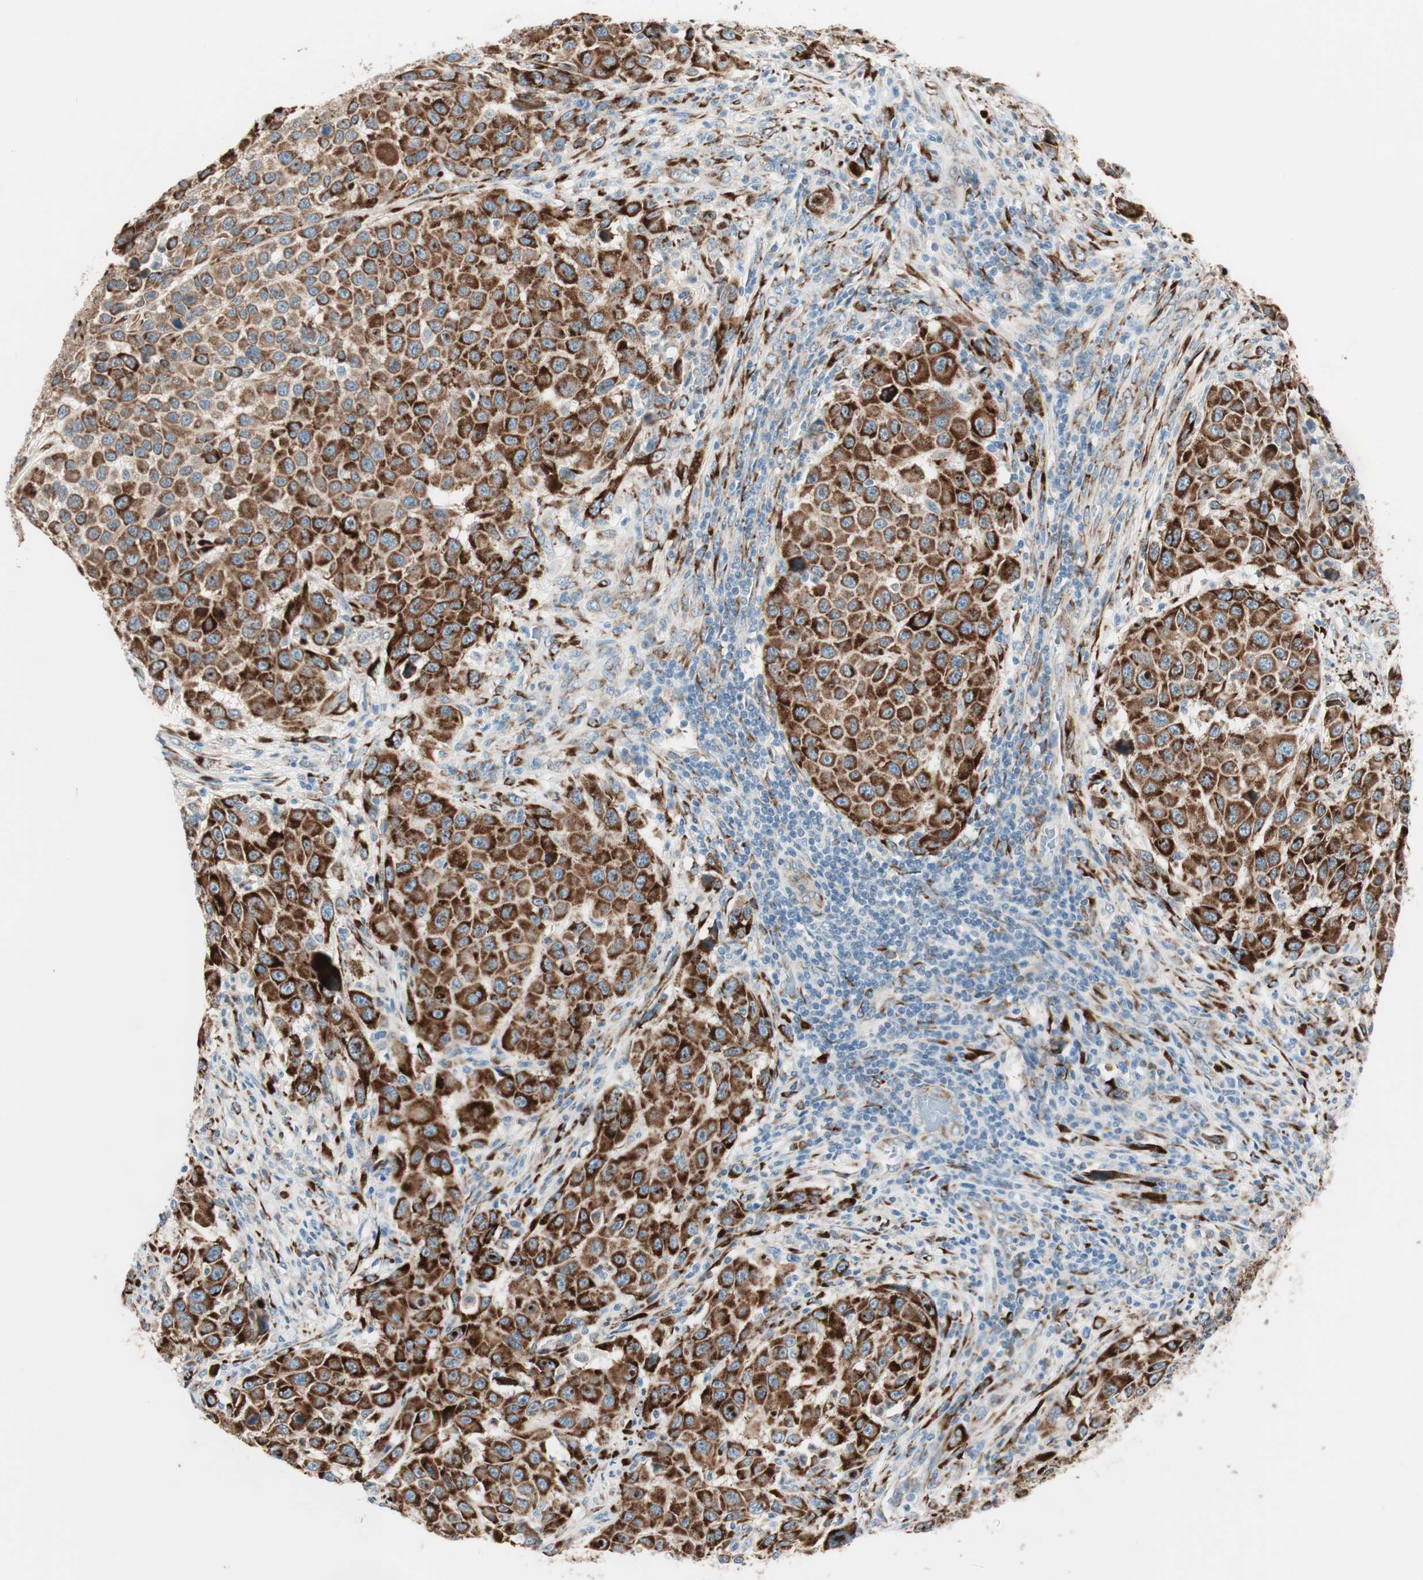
{"staining": {"intensity": "strong", "quantity": ">75%", "location": "cytoplasmic/membranous"}, "tissue": "melanoma", "cell_type": "Tumor cells", "image_type": "cancer", "snomed": [{"axis": "morphology", "description": "Malignant melanoma, Metastatic site"}, {"axis": "topography", "description": "Lymph node"}], "caption": "Strong cytoplasmic/membranous positivity is present in about >75% of tumor cells in melanoma.", "gene": "P4HTM", "patient": {"sex": "male", "age": 61}}